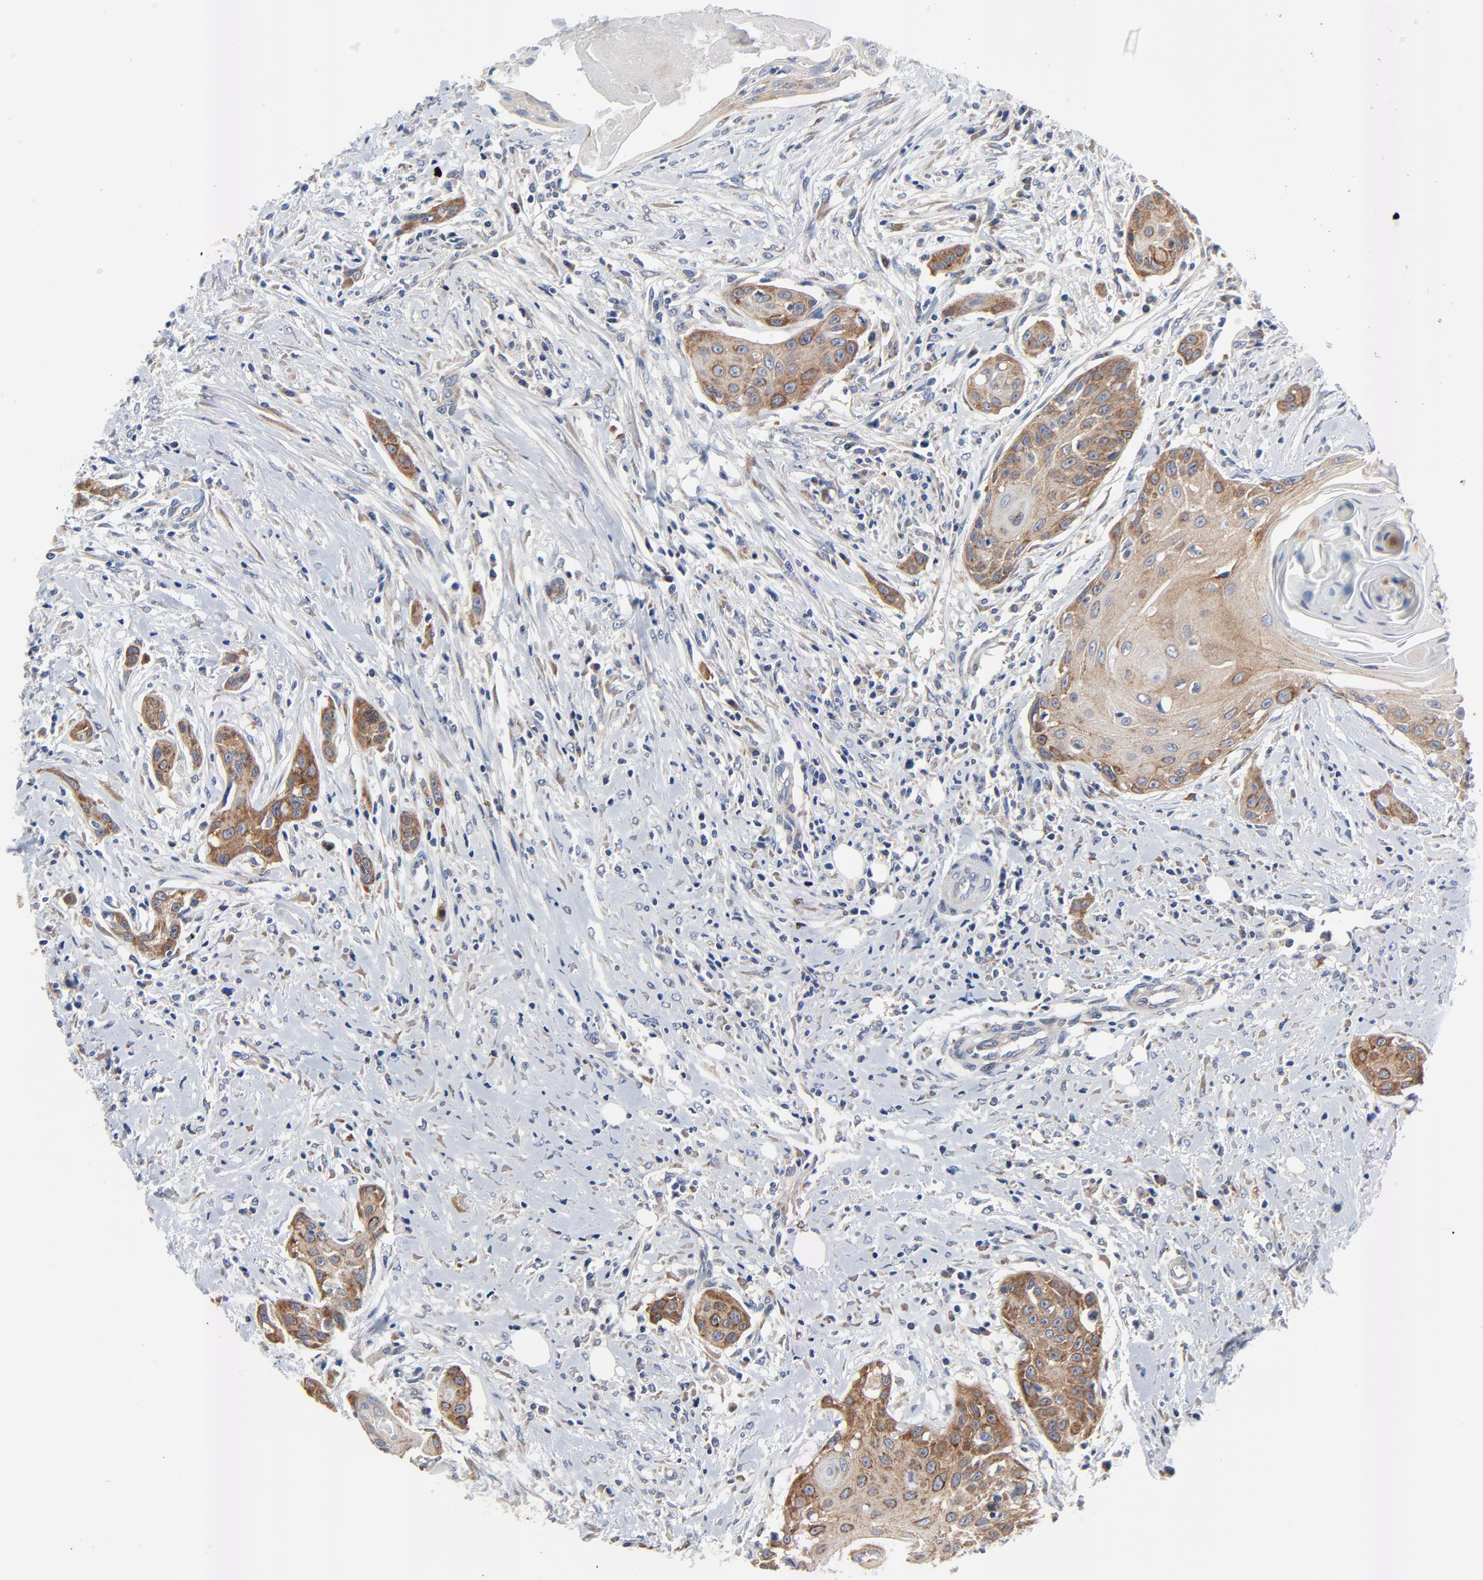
{"staining": {"intensity": "moderate", "quantity": ">75%", "location": "cytoplasmic/membranous"}, "tissue": "head and neck cancer", "cell_type": "Tumor cells", "image_type": "cancer", "snomed": [{"axis": "morphology", "description": "Squamous cell carcinoma, NOS"}, {"axis": "morphology", "description": "Squamous cell carcinoma, metastatic, NOS"}, {"axis": "topography", "description": "Lymph node"}, {"axis": "topography", "description": "Salivary gland"}, {"axis": "topography", "description": "Head-Neck"}], "caption": "IHC image of neoplastic tissue: squamous cell carcinoma (head and neck) stained using immunohistochemistry (IHC) demonstrates medium levels of moderate protein expression localized specifically in the cytoplasmic/membranous of tumor cells, appearing as a cytoplasmic/membranous brown color.", "gene": "VAV2", "patient": {"sex": "female", "age": 74}}